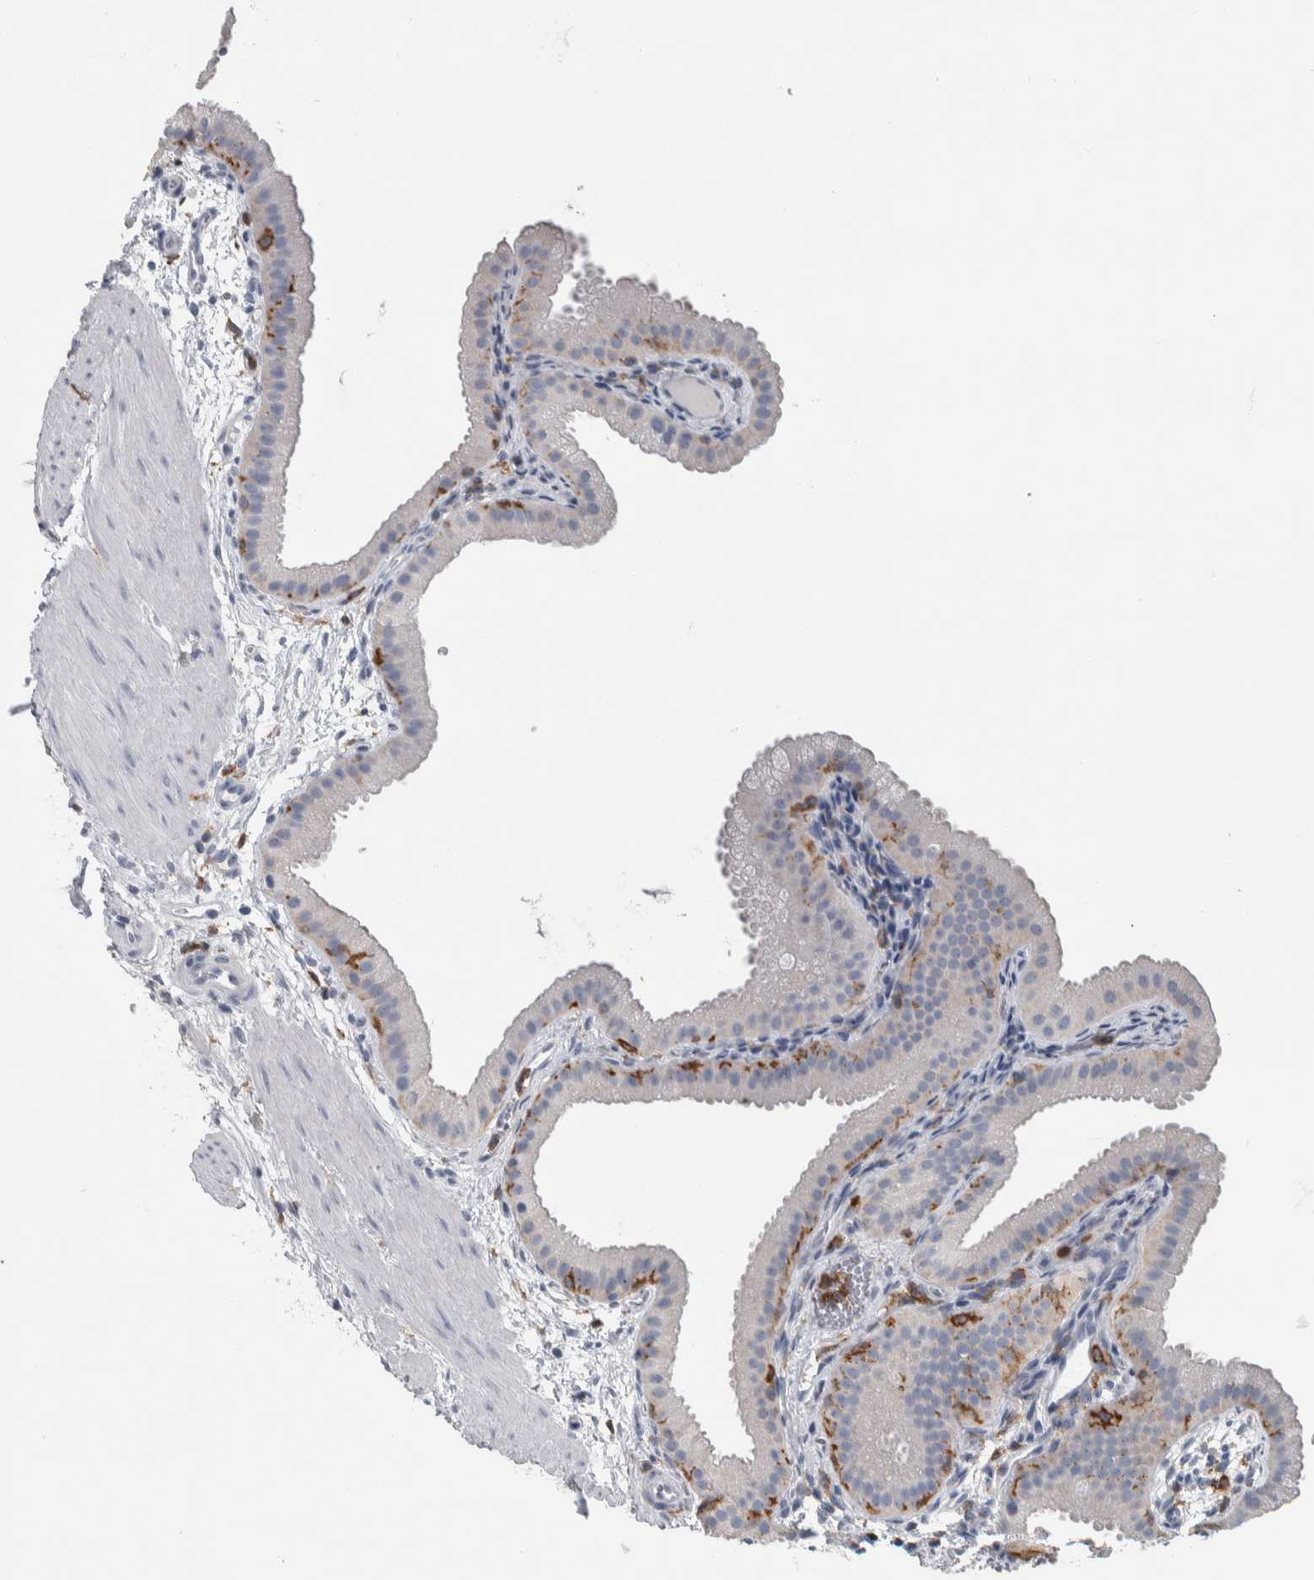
{"staining": {"intensity": "negative", "quantity": "none", "location": "none"}, "tissue": "gallbladder", "cell_type": "Glandular cells", "image_type": "normal", "snomed": [{"axis": "morphology", "description": "Normal tissue, NOS"}, {"axis": "topography", "description": "Gallbladder"}], "caption": "Protein analysis of unremarkable gallbladder demonstrates no significant positivity in glandular cells. (Stains: DAB immunohistochemistry (IHC) with hematoxylin counter stain, Microscopy: brightfield microscopy at high magnification).", "gene": "SKAP2", "patient": {"sex": "female", "age": 64}}